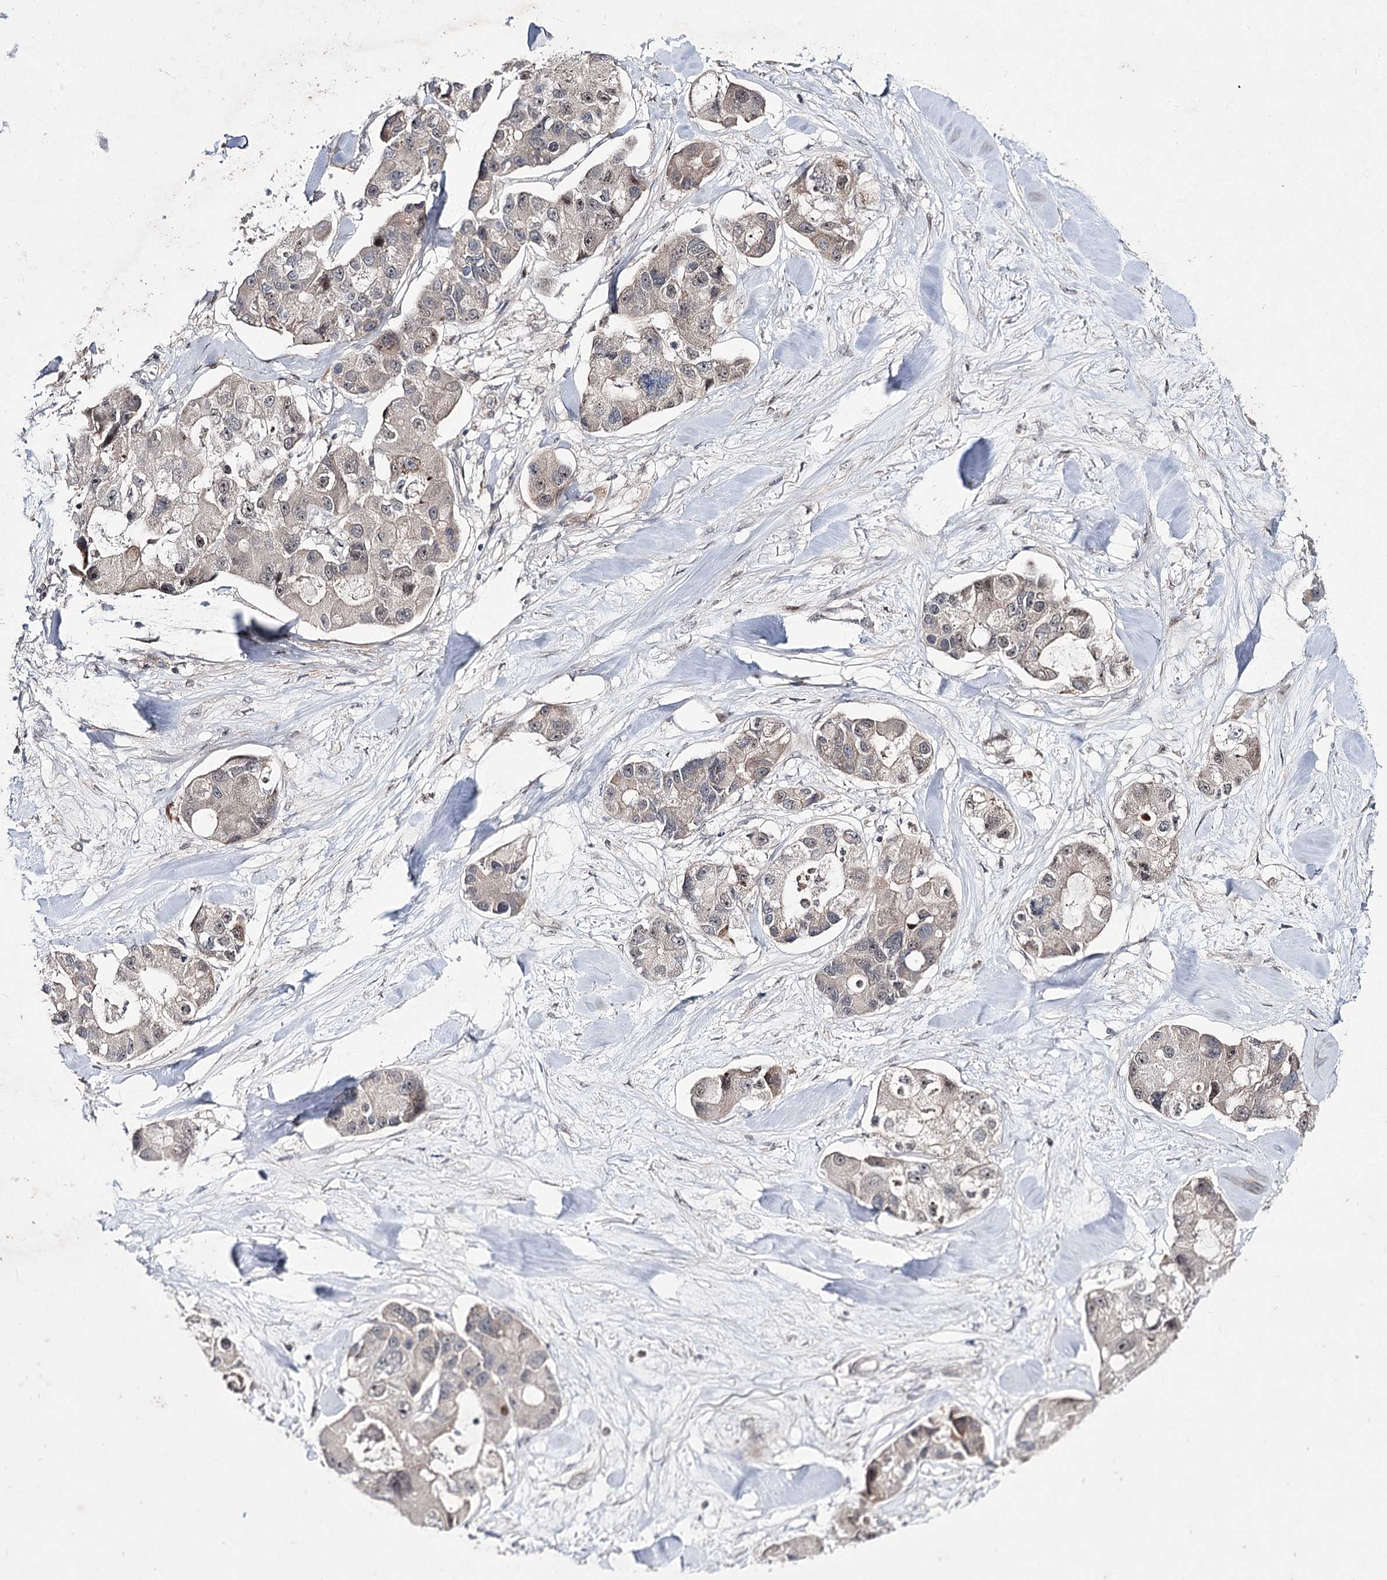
{"staining": {"intensity": "negative", "quantity": "none", "location": "none"}, "tissue": "lung cancer", "cell_type": "Tumor cells", "image_type": "cancer", "snomed": [{"axis": "morphology", "description": "Adenocarcinoma, NOS"}, {"axis": "topography", "description": "Lung"}], "caption": "An immunohistochemistry (IHC) image of lung cancer is shown. There is no staining in tumor cells of lung cancer.", "gene": "HOXC11", "patient": {"sex": "female", "age": 54}}